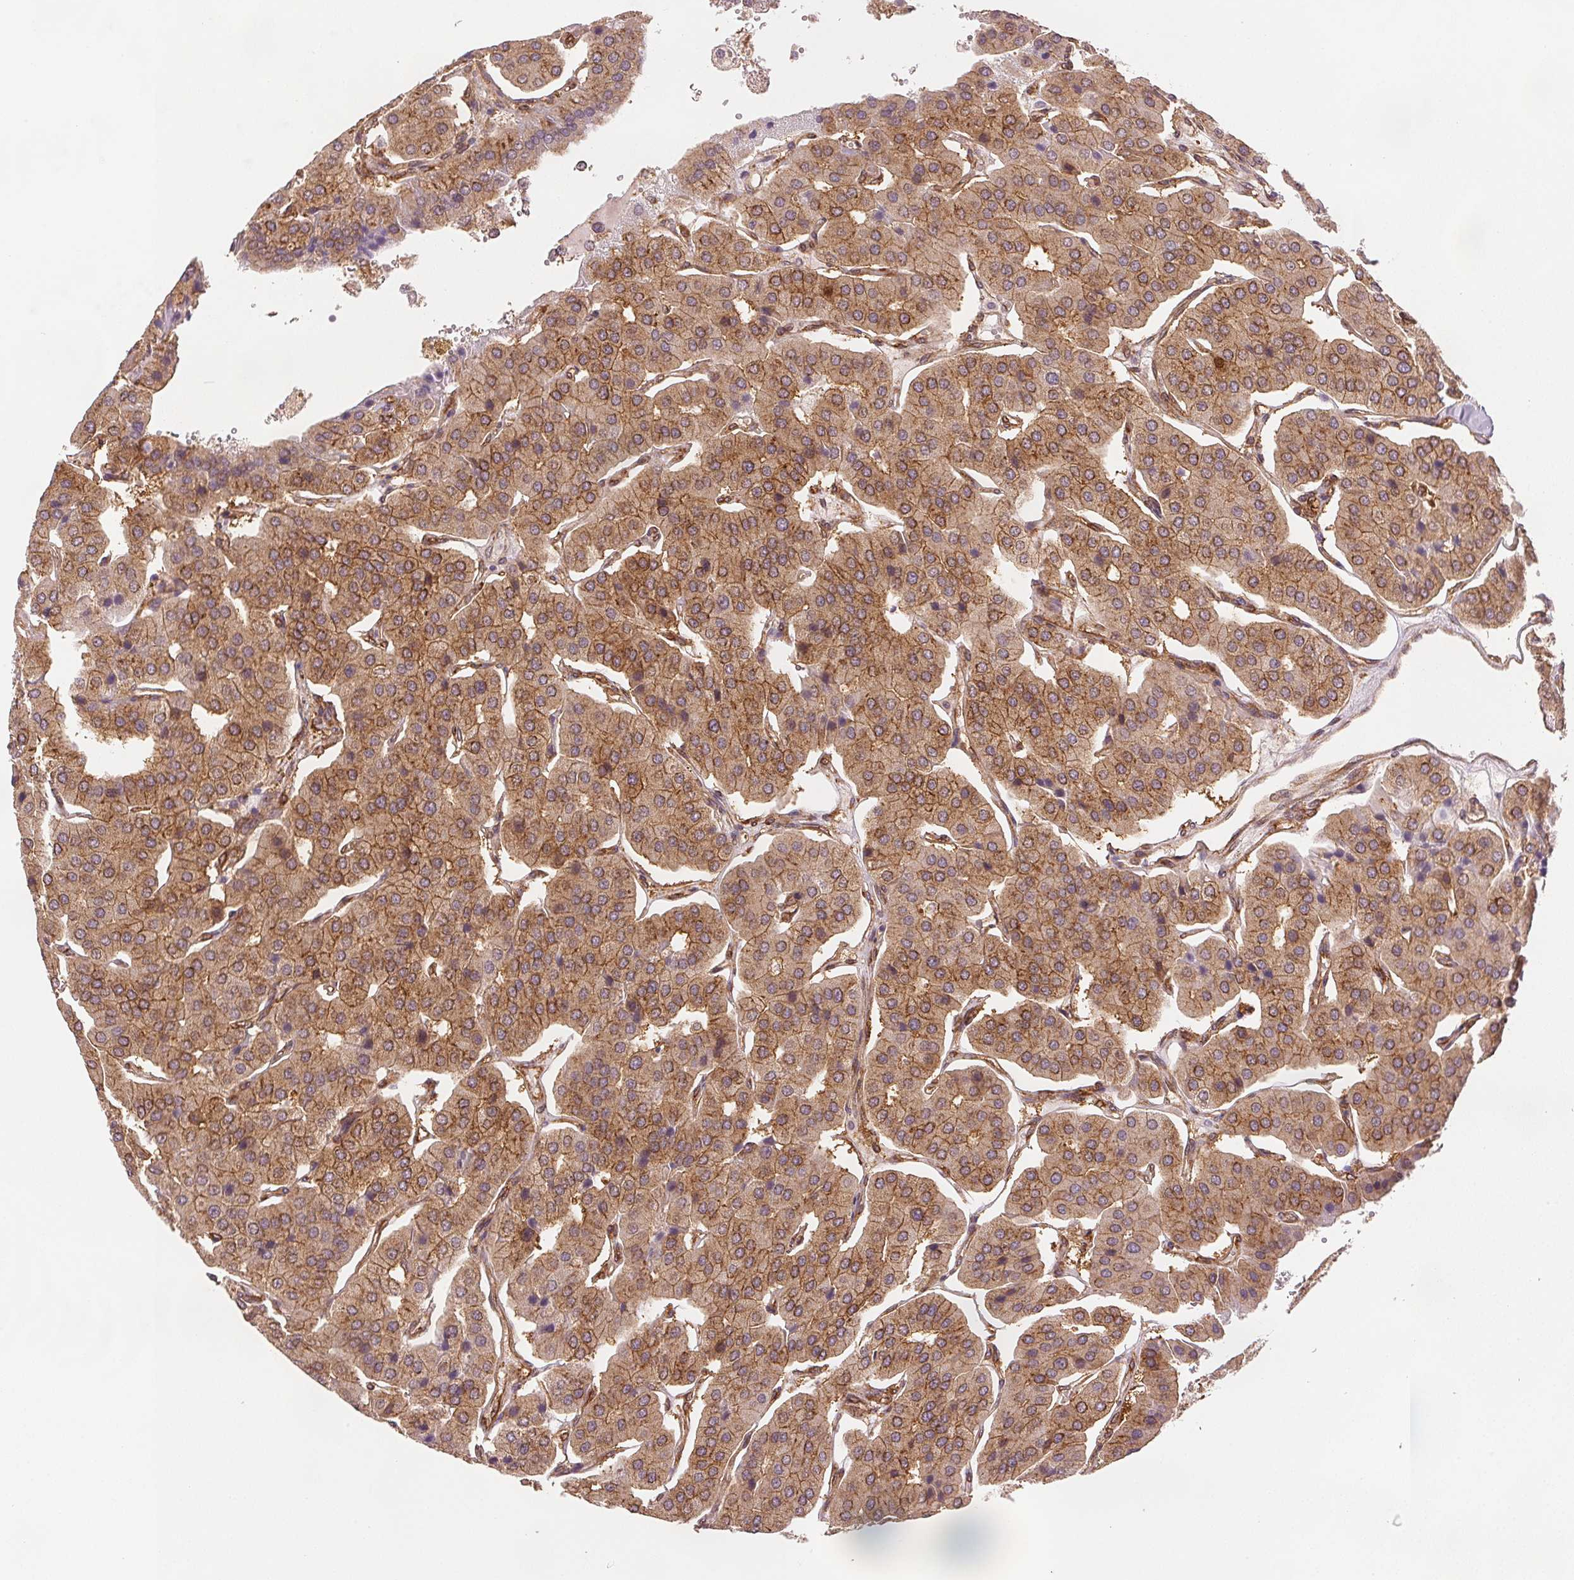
{"staining": {"intensity": "moderate", "quantity": ">75%", "location": "cytoplasmic/membranous"}, "tissue": "parathyroid gland", "cell_type": "Glandular cells", "image_type": "normal", "snomed": [{"axis": "morphology", "description": "Normal tissue, NOS"}, {"axis": "morphology", "description": "Adenoma, NOS"}, {"axis": "topography", "description": "Parathyroid gland"}], "caption": "The immunohistochemical stain labels moderate cytoplasmic/membranous staining in glandular cells of normal parathyroid gland.", "gene": "DIAPH2", "patient": {"sex": "female", "age": 86}}